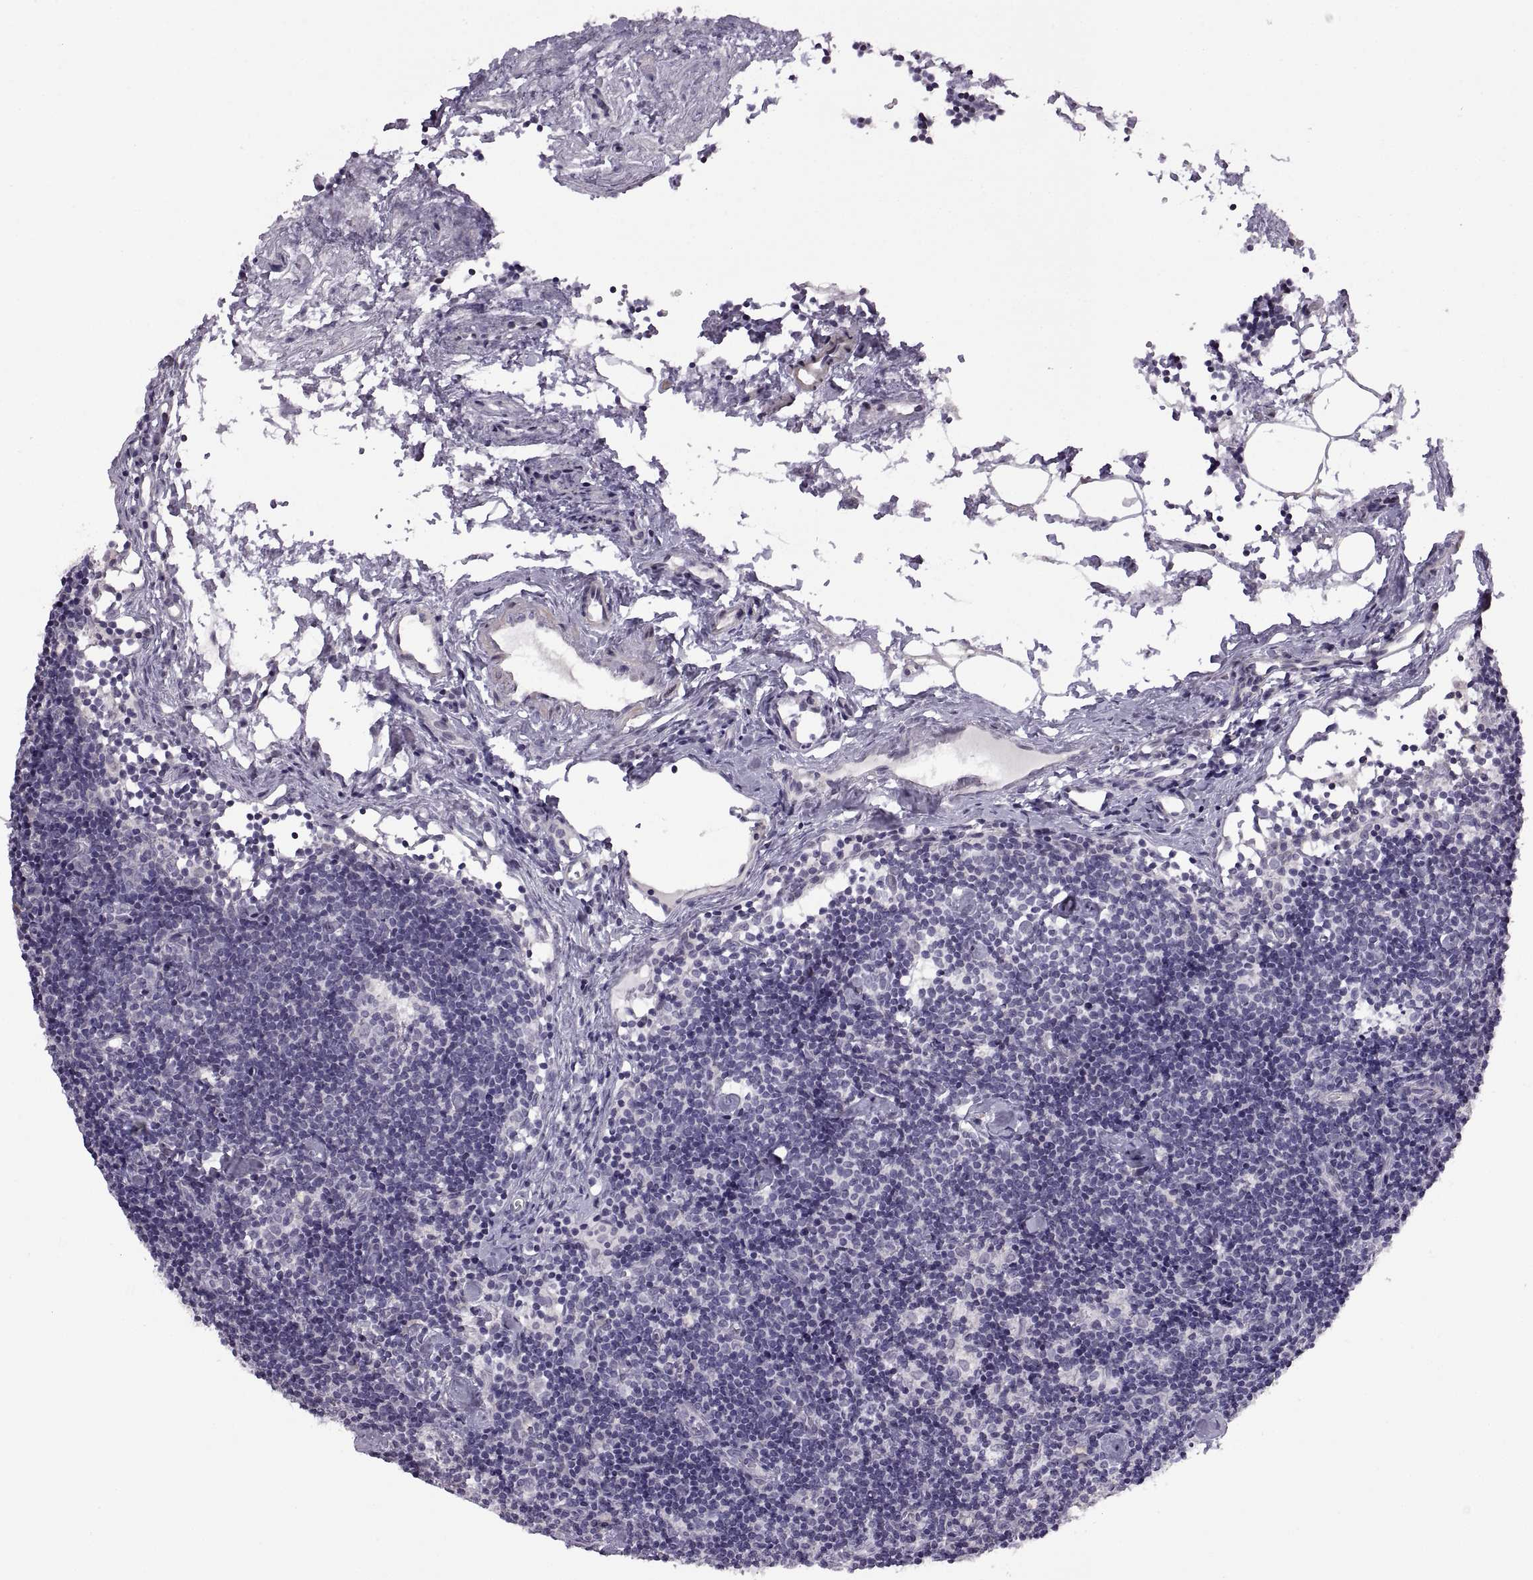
{"staining": {"intensity": "negative", "quantity": "none", "location": "none"}, "tissue": "lymph node", "cell_type": "Germinal center cells", "image_type": "normal", "snomed": [{"axis": "morphology", "description": "Normal tissue, NOS"}, {"axis": "topography", "description": "Lymph node"}], "caption": "Immunohistochemistry (IHC) micrograph of normal lymph node: lymph node stained with DAB (3,3'-diaminobenzidine) shows no significant protein expression in germinal center cells. The staining was performed using DAB (3,3'-diaminobenzidine) to visualize the protein expression in brown, while the nuclei were stained in blue with hematoxylin (Magnification: 20x).", "gene": "FAM170A", "patient": {"sex": "female", "age": 42}}